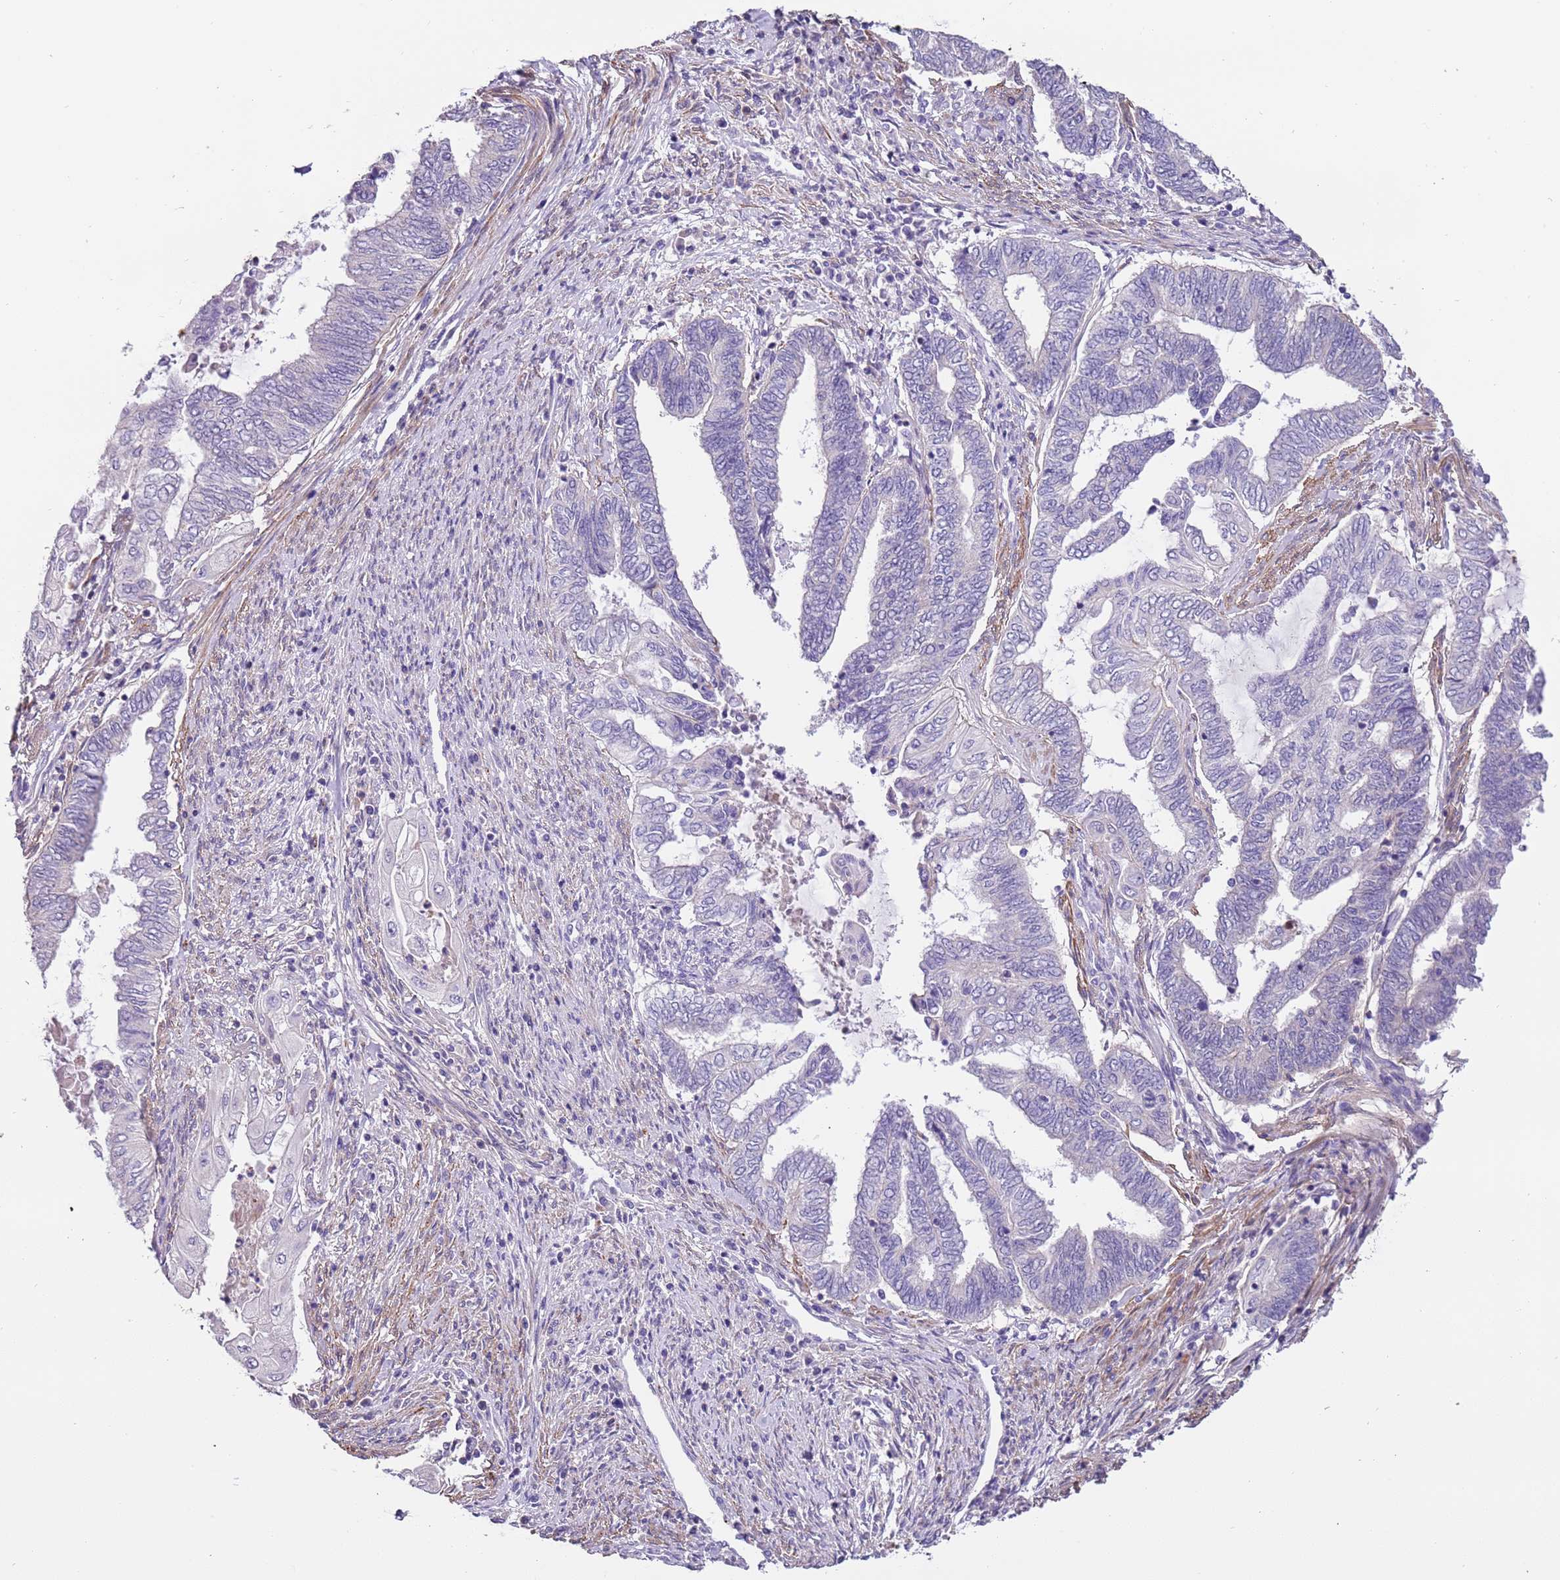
{"staining": {"intensity": "negative", "quantity": "none", "location": "none"}, "tissue": "endometrial cancer", "cell_type": "Tumor cells", "image_type": "cancer", "snomed": [{"axis": "morphology", "description": "Adenocarcinoma, NOS"}, {"axis": "topography", "description": "Uterus"}, {"axis": "topography", "description": "Endometrium"}], "caption": "Immunohistochemical staining of endometrial cancer (adenocarcinoma) demonstrates no significant expression in tumor cells.", "gene": "PCGF2", "patient": {"sex": "female", "age": 70}}